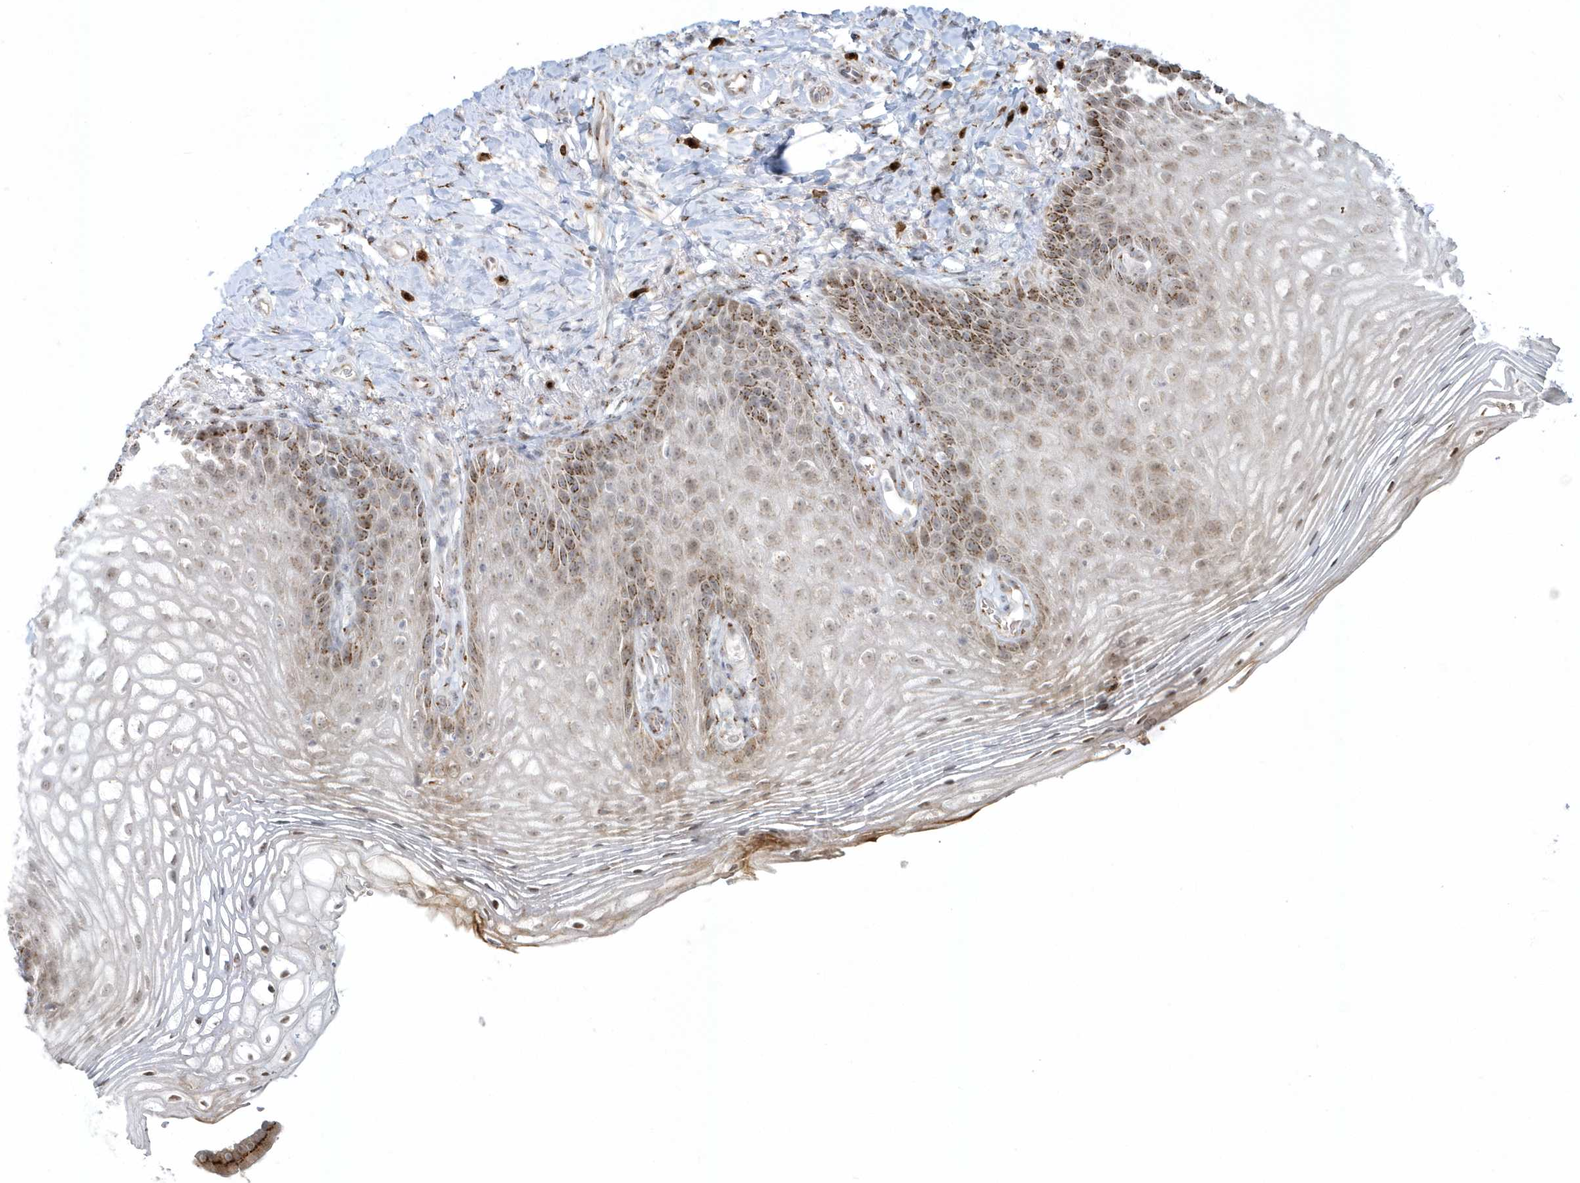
{"staining": {"intensity": "moderate", "quantity": "25%-75%", "location": "cytoplasmic/membranous"}, "tissue": "vagina", "cell_type": "Squamous epithelial cells", "image_type": "normal", "snomed": [{"axis": "morphology", "description": "Normal tissue, NOS"}, {"axis": "topography", "description": "Vagina"}], "caption": "Immunohistochemistry (DAB) staining of unremarkable vagina exhibits moderate cytoplasmic/membranous protein staining in approximately 25%-75% of squamous epithelial cells. The staining was performed using DAB to visualize the protein expression in brown, while the nuclei were stained in blue with hematoxylin (Magnification: 20x).", "gene": "DHFR", "patient": {"sex": "female", "age": 60}}